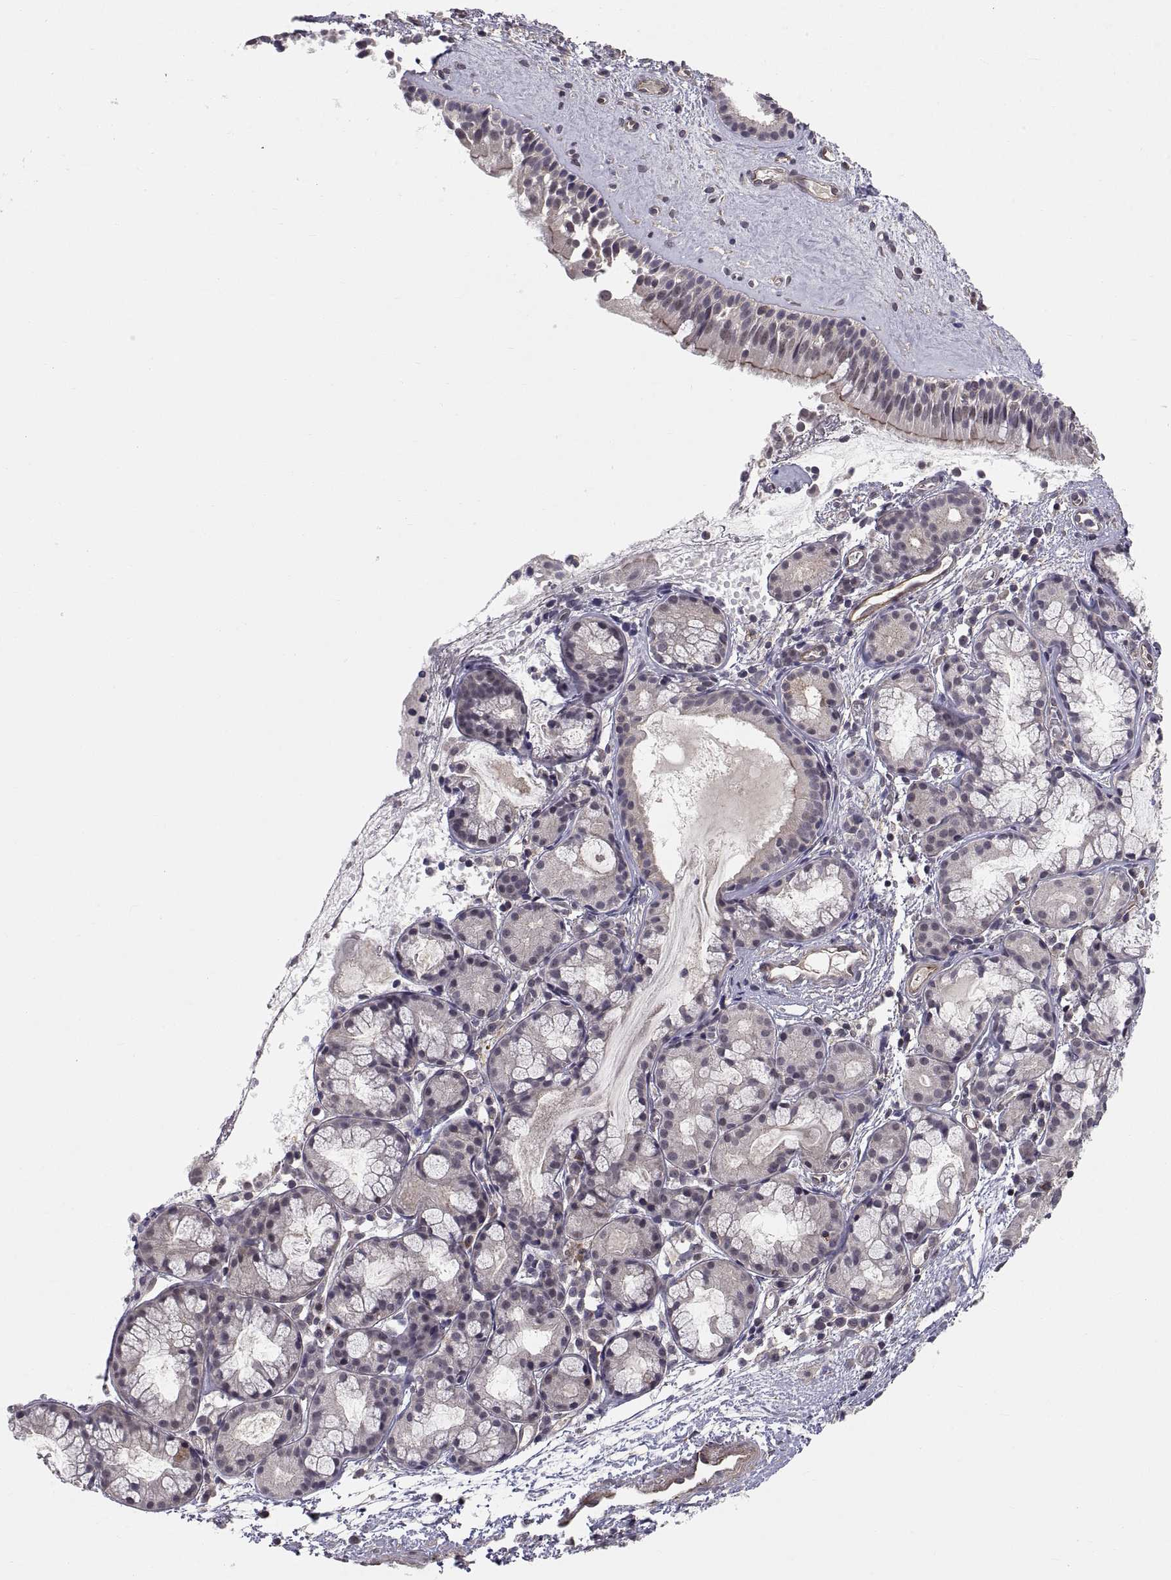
{"staining": {"intensity": "moderate", "quantity": "<25%", "location": "cytoplasmic/membranous"}, "tissue": "nasopharynx", "cell_type": "Respiratory epithelial cells", "image_type": "normal", "snomed": [{"axis": "morphology", "description": "Normal tissue, NOS"}, {"axis": "topography", "description": "Nasopharynx"}], "caption": "IHC photomicrograph of benign nasopharynx: human nasopharynx stained using immunohistochemistry (IHC) reveals low levels of moderate protein expression localized specifically in the cytoplasmic/membranous of respiratory epithelial cells, appearing as a cytoplasmic/membranous brown color.", "gene": "ABL2", "patient": {"sex": "male", "age": 29}}